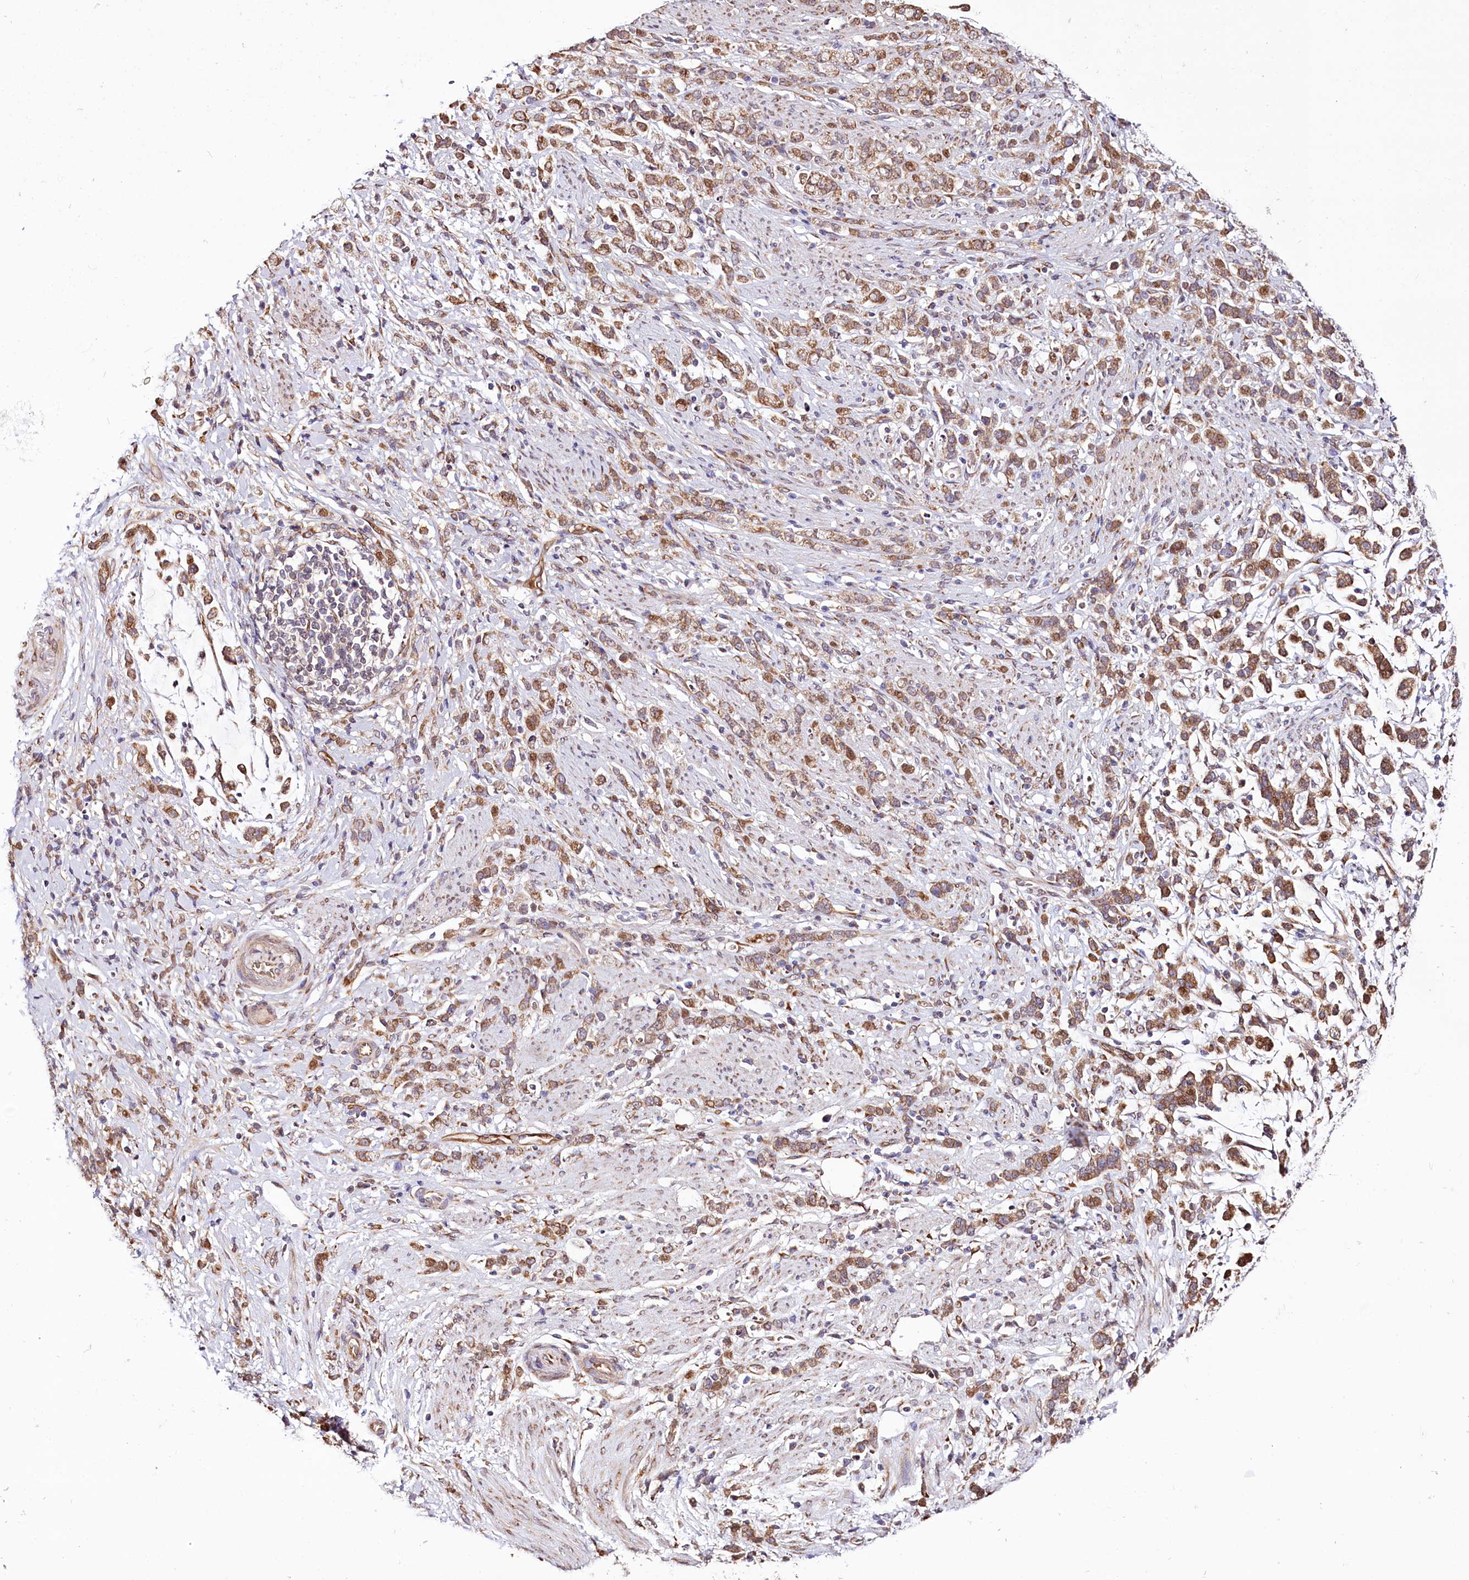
{"staining": {"intensity": "moderate", "quantity": ">75%", "location": "cytoplasmic/membranous"}, "tissue": "stomach cancer", "cell_type": "Tumor cells", "image_type": "cancer", "snomed": [{"axis": "morphology", "description": "Adenocarcinoma, NOS"}, {"axis": "topography", "description": "Stomach"}], "caption": "Immunohistochemical staining of stomach adenocarcinoma demonstrates medium levels of moderate cytoplasmic/membranous protein expression in about >75% of tumor cells. (IHC, brightfield microscopy, high magnification).", "gene": "CUTC", "patient": {"sex": "female", "age": 60}}